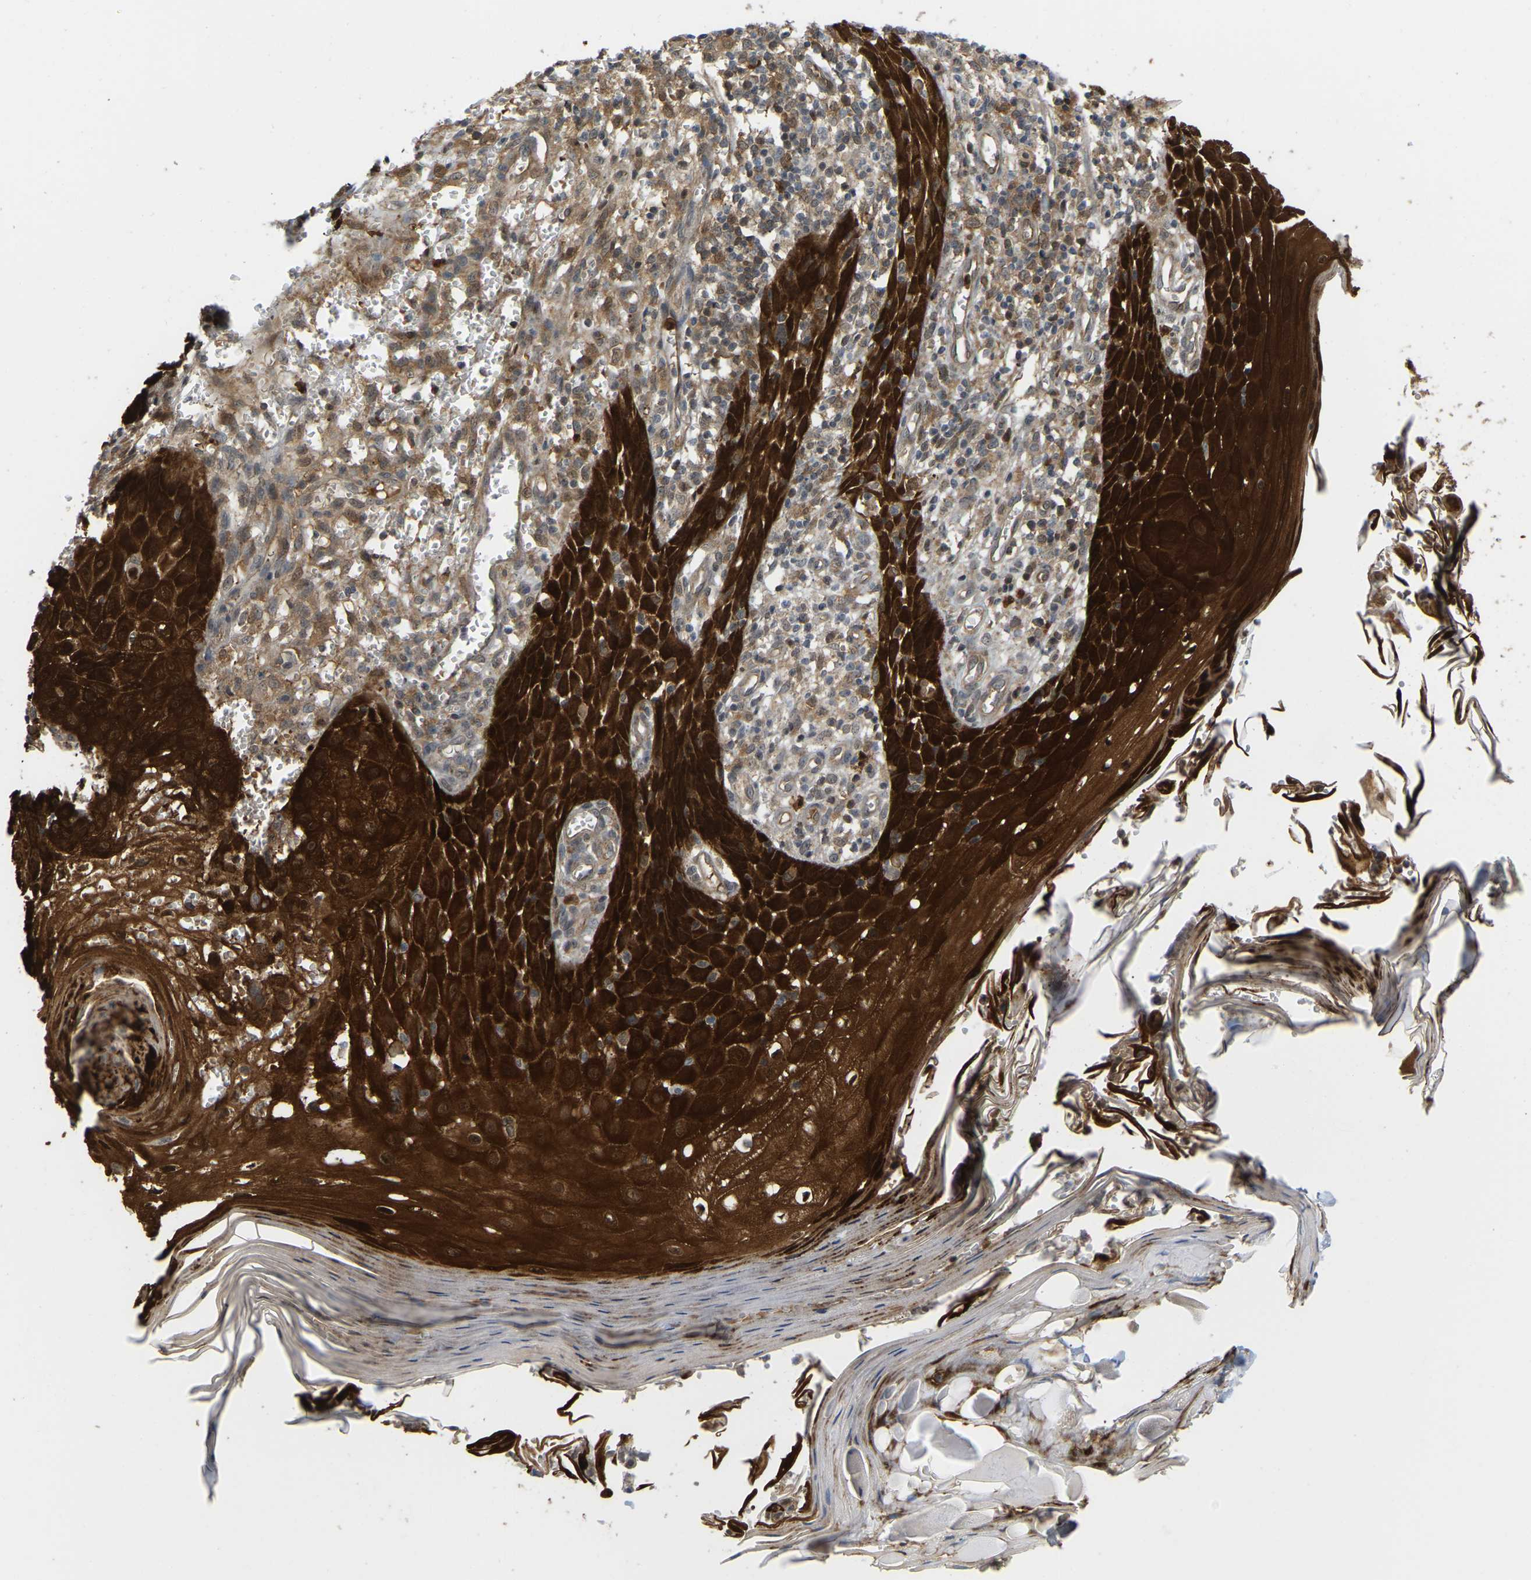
{"staining": {"intensity": "strong", "quantity": ">75%", "location": "cytoplasmic/membranous"}, "tissue": "skin cancer", "cell_type": "Tumor cells", "image_type": "cancer", "snomed": [{"axis": "morphology", "description": "Squamous cell carcinoma, NOS"}, {"axis": "topography", "description": "Skin"}], "caption": "Immunohistochemistry (IHC) histopathology image of neoplastic tissue: human skin cancer (squamous cell carcinoma) stained using immunohistochemistry exhibits high levels of strong protein expression localized specifically in the cytoplasmic/membranous of tumor cells, appearing as a cytoplasmic/membranous brown color.", "gene": "SERPINB5", "patient": {"sex": "female", "age": 73}}